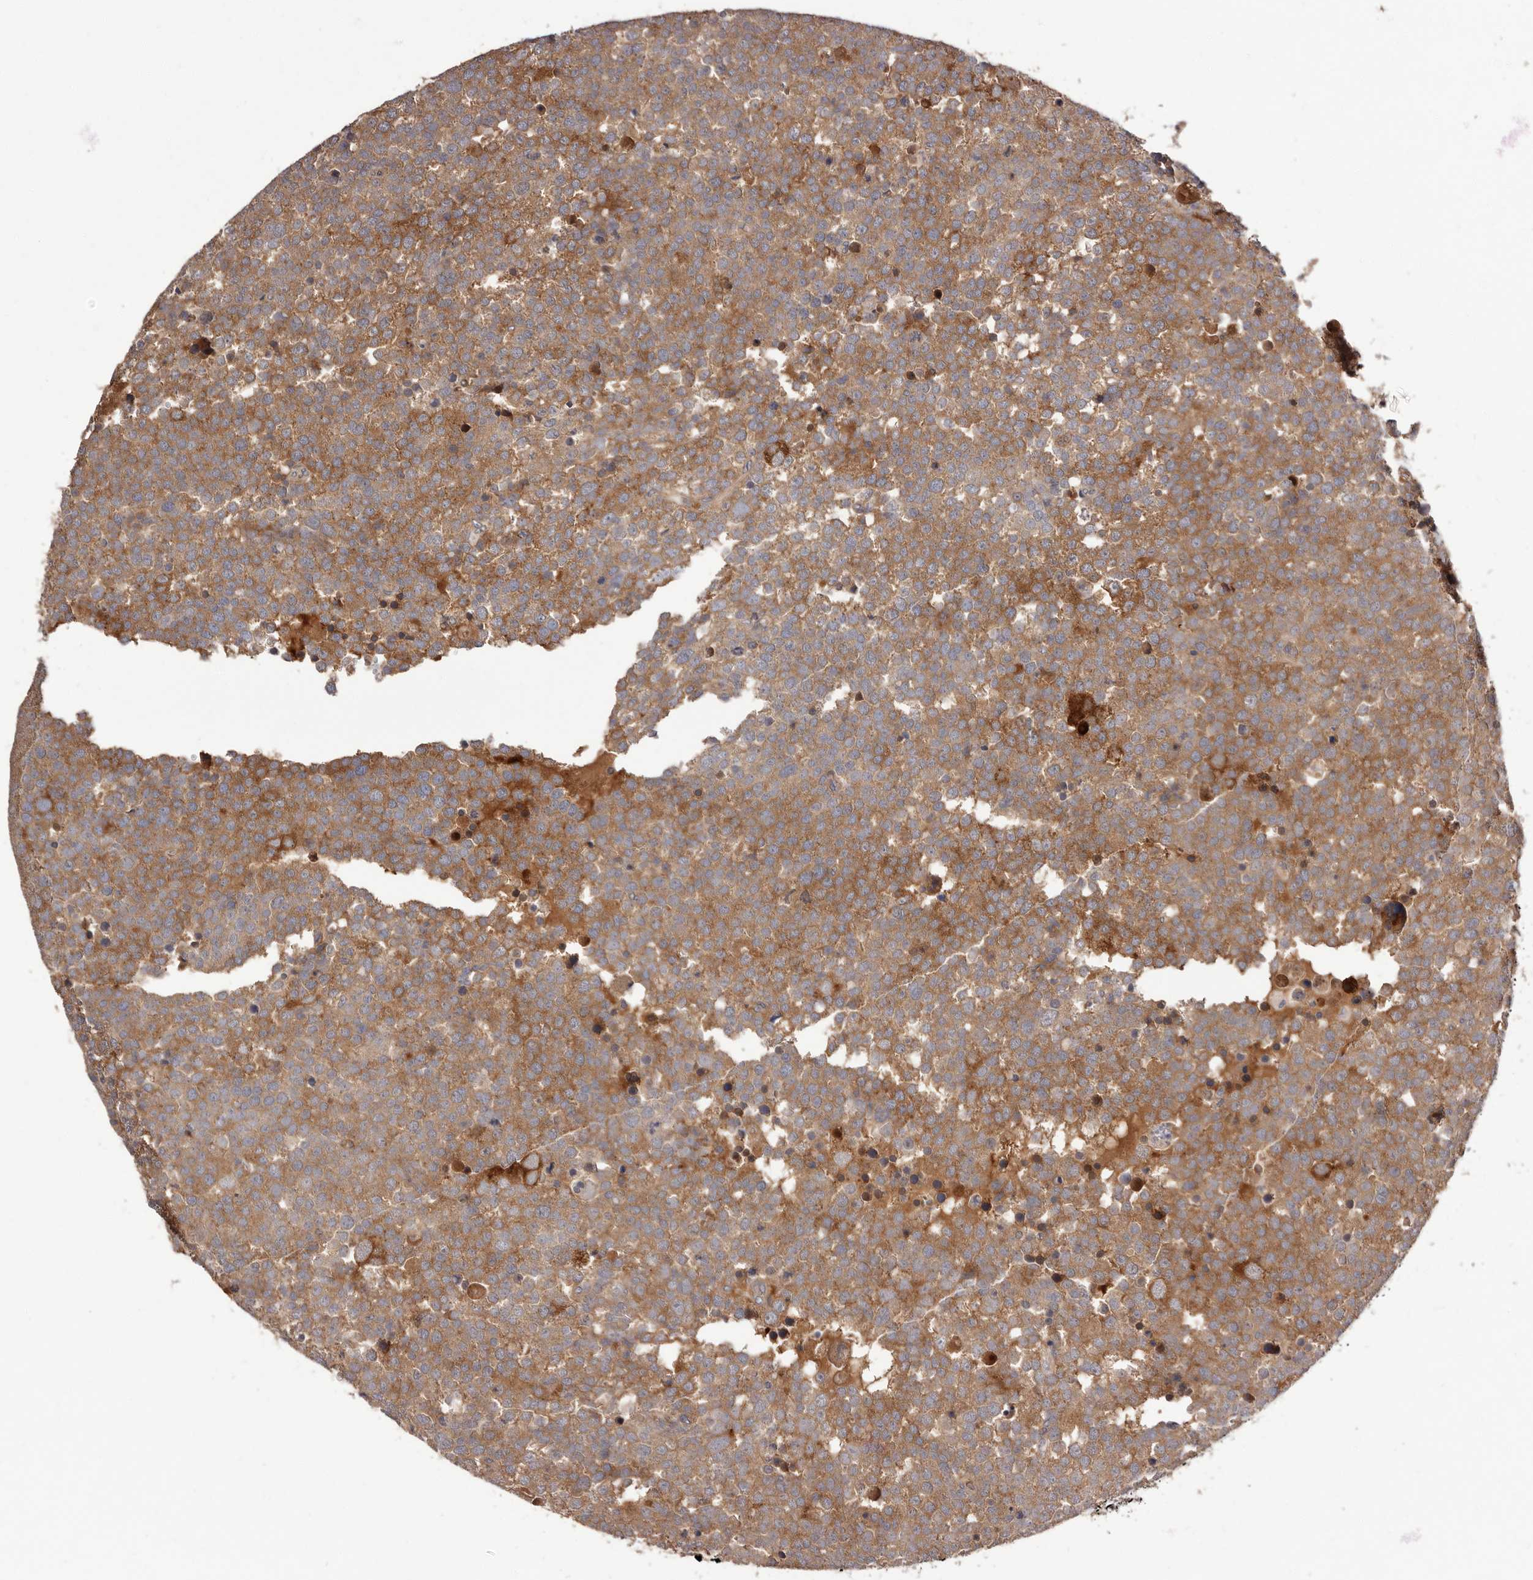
{"staining": {"intensity": "moderate", "quantity": ">75%", "location": "cytoplasmic/membranous"}, "tissue": "testis cancer", "cell_type": "Tumor cells", "image_type": "cancer", "snomed": [{"axis": "morphology", "description": "Seminoma, NOS"}, {"axis": "topography", "description": "Testis"}], "caption": "This micrograph demonstrates immunohistochemistry (IHC) staining of human testis cancer, with medium moderate cytoplasmic/membranous staining in approximately >75% of tumor cells.", "gene": "DOP1A", "patient": {"sex": "male", "age": 71}}